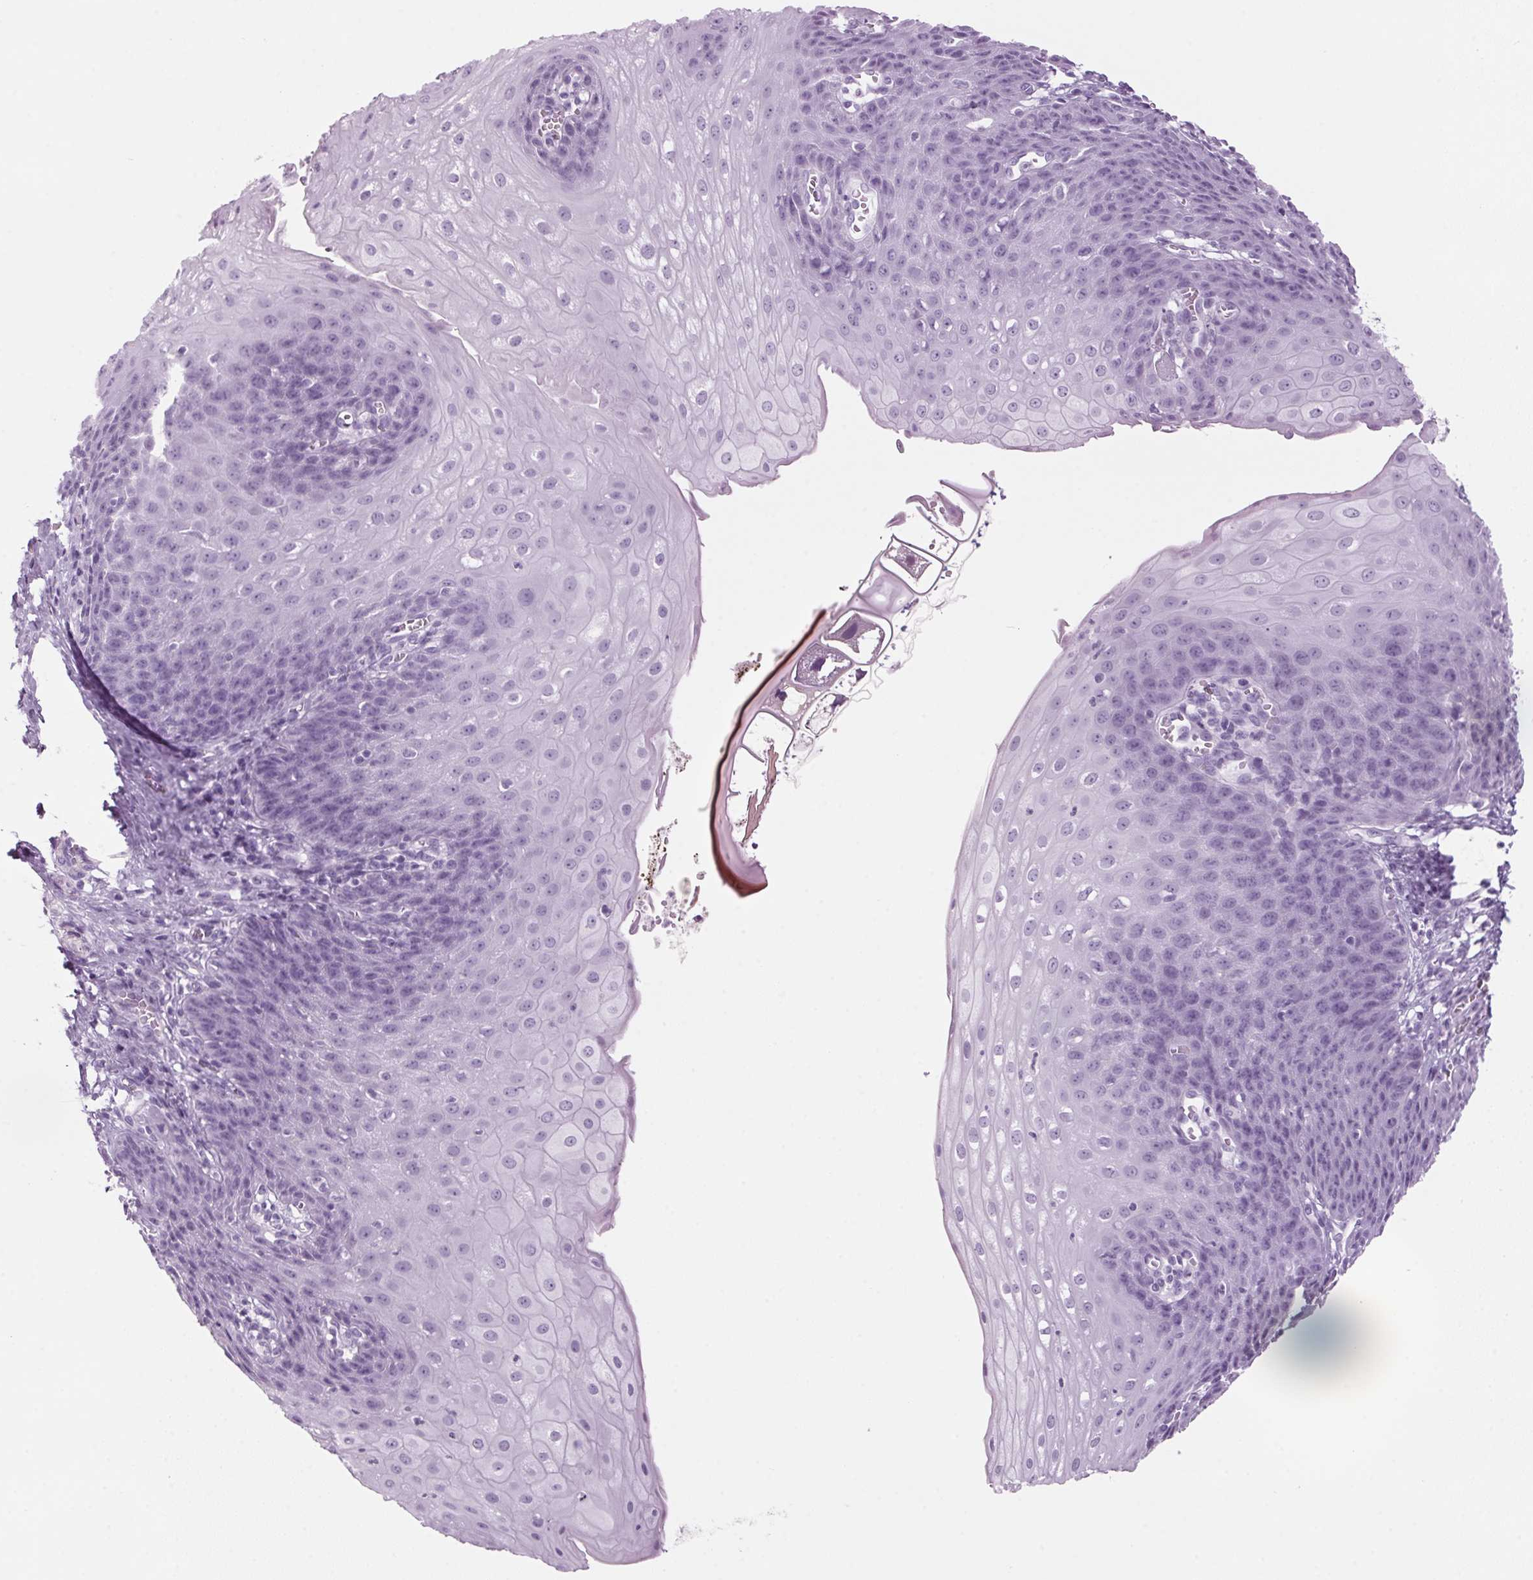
{"staining": {"intensity": "negative", "quantity": "none", "location": "none"}, "tissue": "esophagus", "cell_type": "Squamous epithelial cells", "image_type": "normal", "snomed": [{"axis": "morphology", "description": "Normal tissue, NOS"}, {"axis": "topography", "description": "Esophagus"}], "caption": "The IHC histopathology image has no significant expression in squamous epithelial cells of esophagus. (Immunohistochemistry (ihc), brightfield microscopy, high magnification).", "gene": "PPP1R1A", "patient": {"sex": "male", "age": 71}}